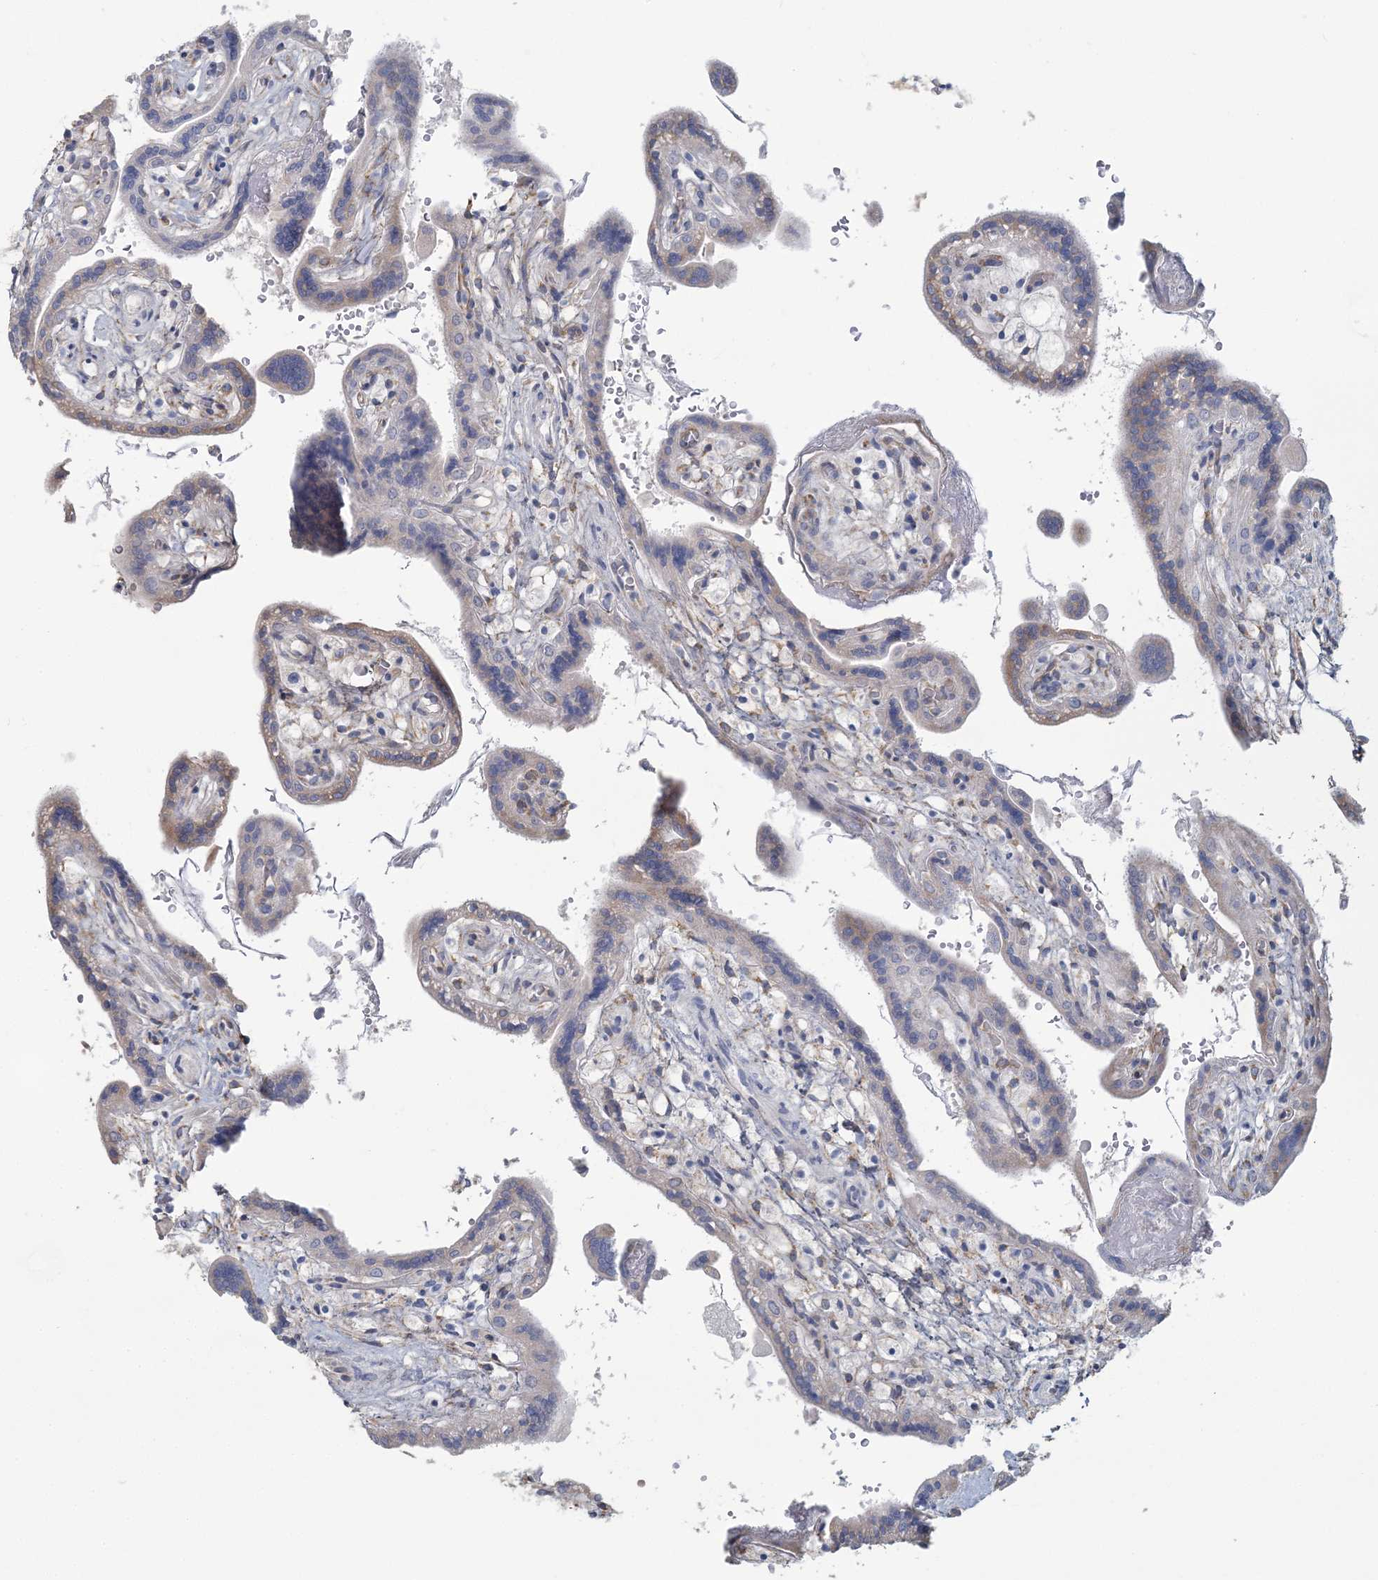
{"staining": {"intensity": "negative", "quantity": "none", "location": "none"}, "tissue": "placenta", "cell_type": "Decidual cells", "image_type": "normal", "snomed": [{"axis": "morphology", "description": "Normal tissue, NOS"}, {"axis": "topography", "description": "Placenta"}], "caption": "An IHC histopathology image of normal placenta is shown. There is no staining in decidual cells of placenta.", "gene": "CMBL", "patient": {"sex": "female", "age": 37}}